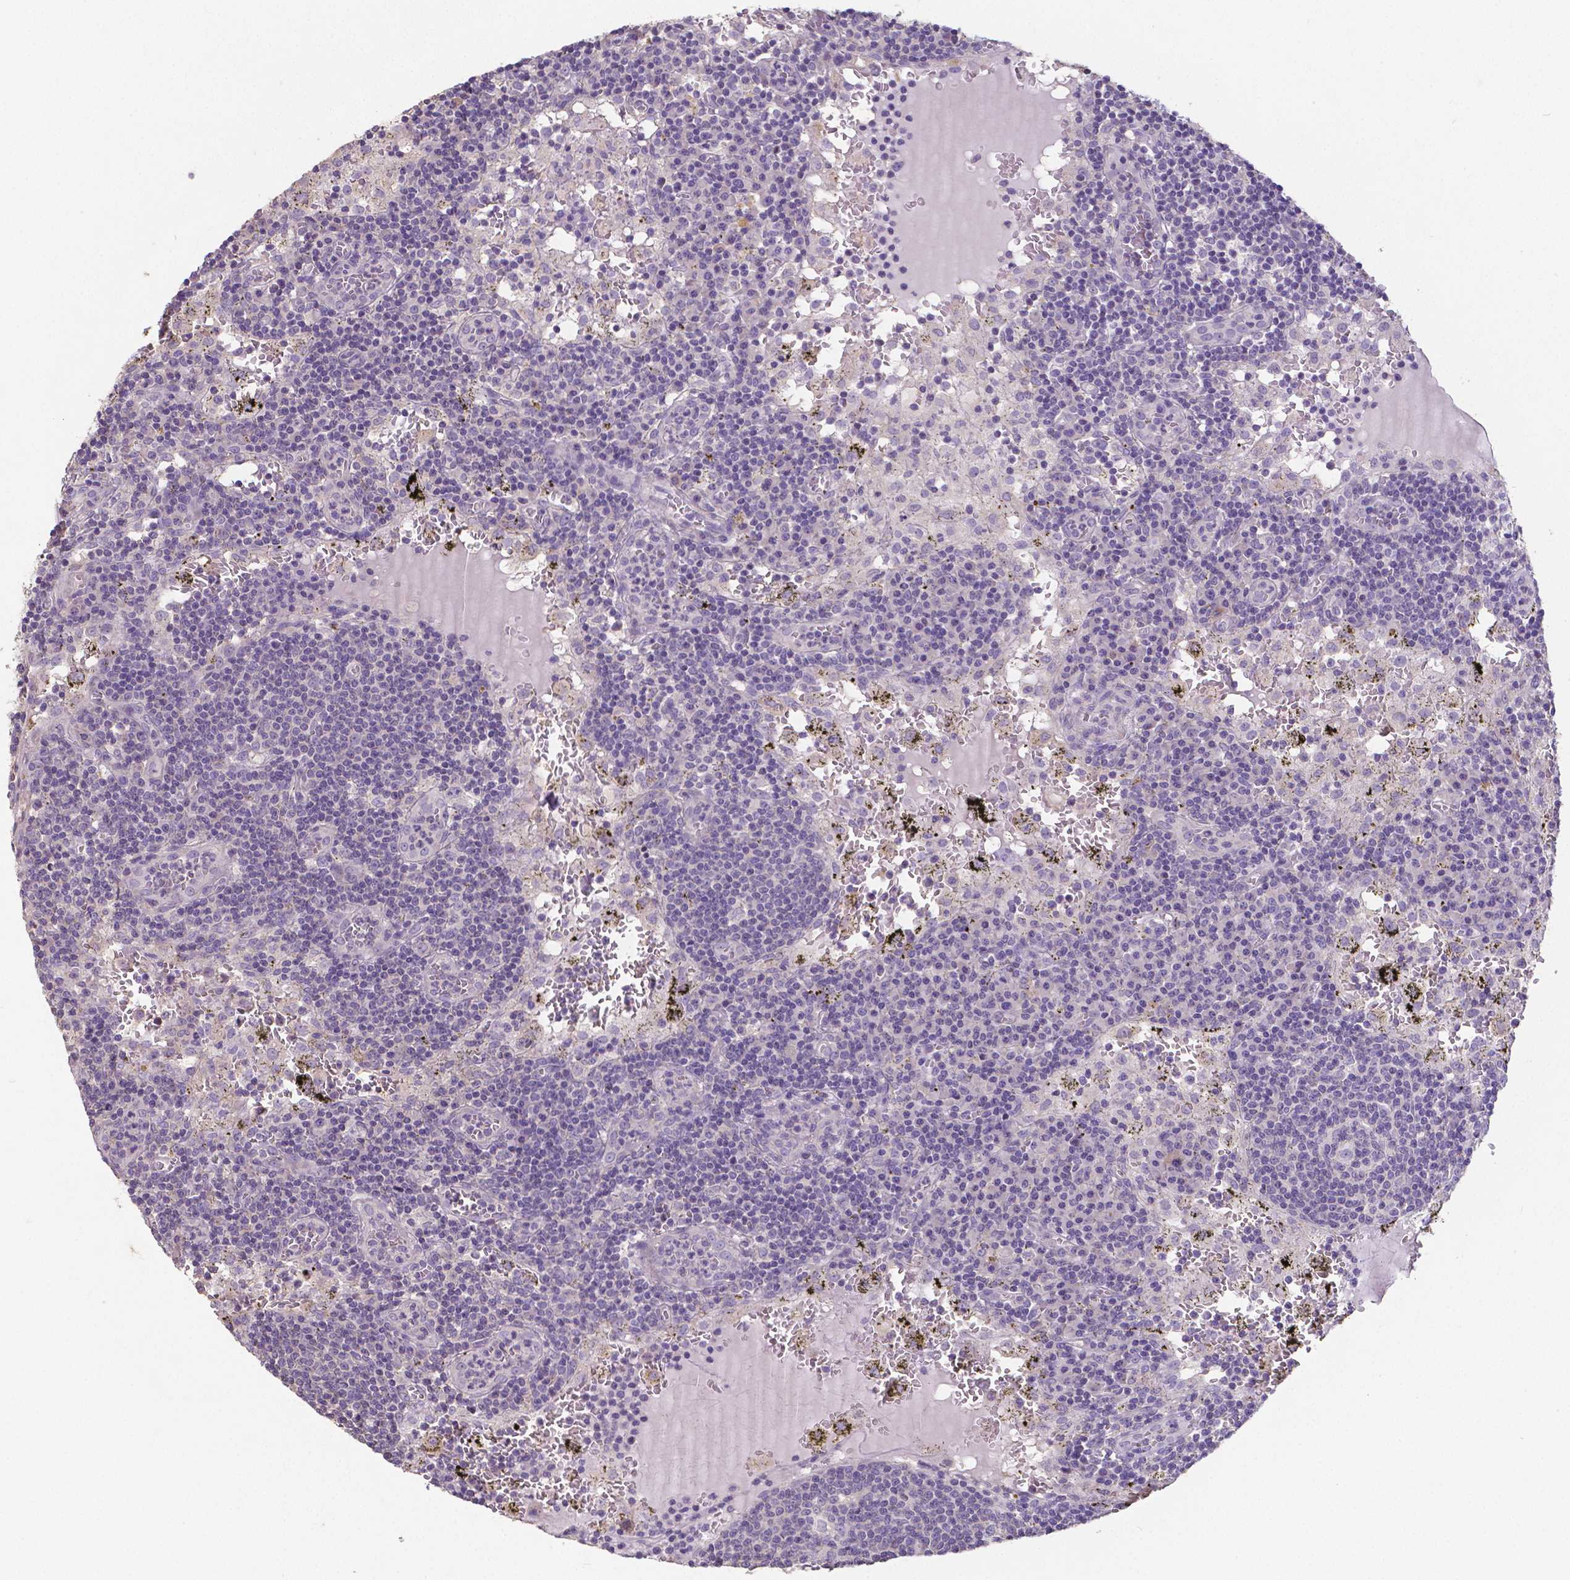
{"staining": {"intensity": "negative", "quantity": "none", "location": "none"}, "tissue": "lymph node", "cell_type": "Germinal center cells", "image_type": "normal", "snomed": [{"axis": "morphology", "description": "Normal tissue, NOS"}, {"axis": "topography", "description": "Lymph node"}], "caption": "A high-resolution histopathology image shows immunohistochemistry staining of unremarkable lymph node, which reveals no significant positivity in germinal center cells. (DAB (3,3'-diaminobenzidine) IHC, high magnification).", "gene": "CRMP1", "patient": {"sex": "male", "age": 62}}